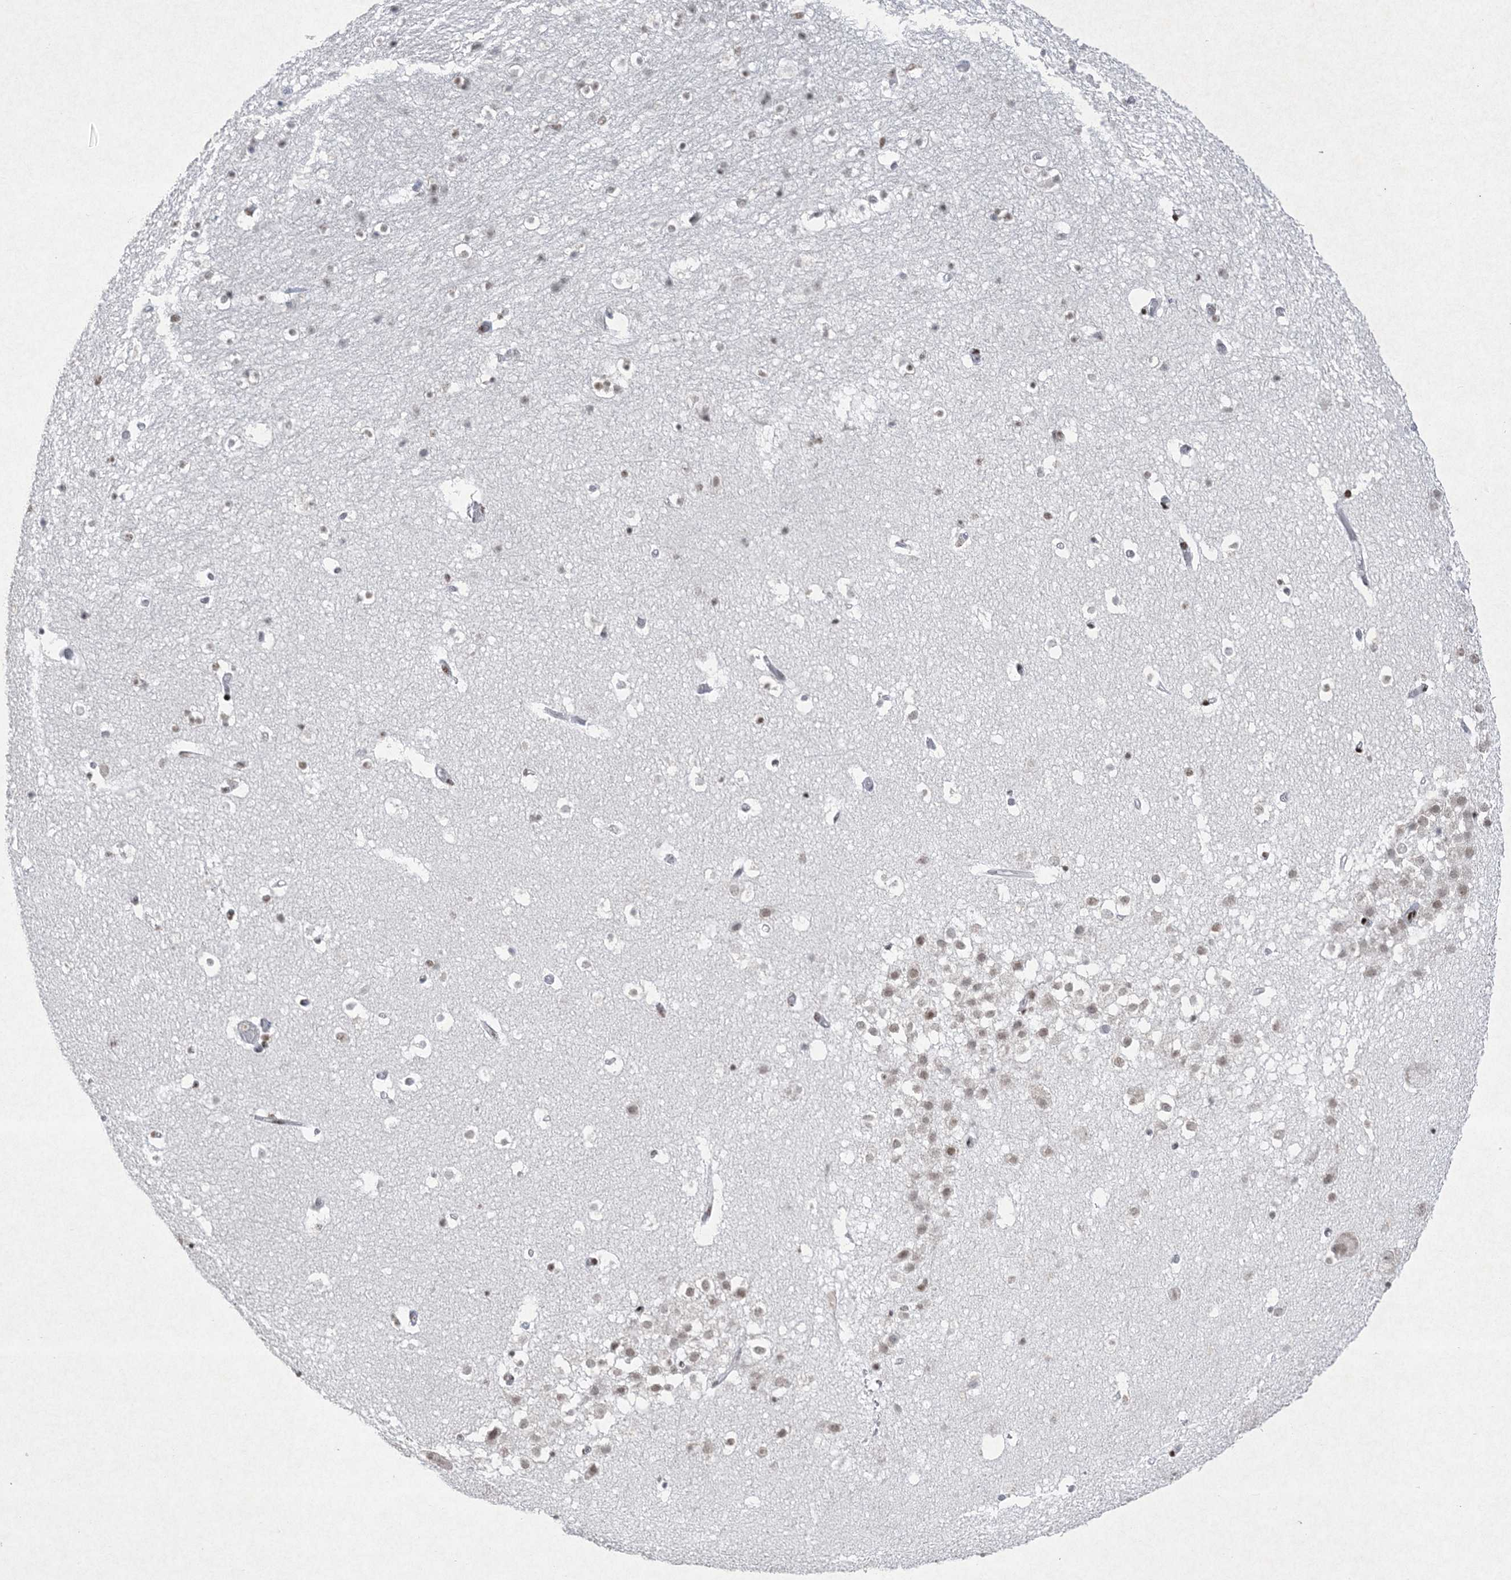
{"staining": {"intensity": "moderate", "quantity": "25%-75%", "location": "nuclear"}, "tissue": "hippocampus", "cell_type": "Glial cells", "image_type": "normal", "snomed": [{"axis": "morphology", "description": "Normal tissue, NOS"}, {"axis": "topography", "description": "Hippocampus"}], "caption": "This photomicrograph reveals immunohistochemistry staining of unremarkable human hippocampus, with medium moderate nuclear expression in about 25%-75% of glial cells.", "gene": "PKNOX2", "patient": {"sex": "female", "age": 52}}